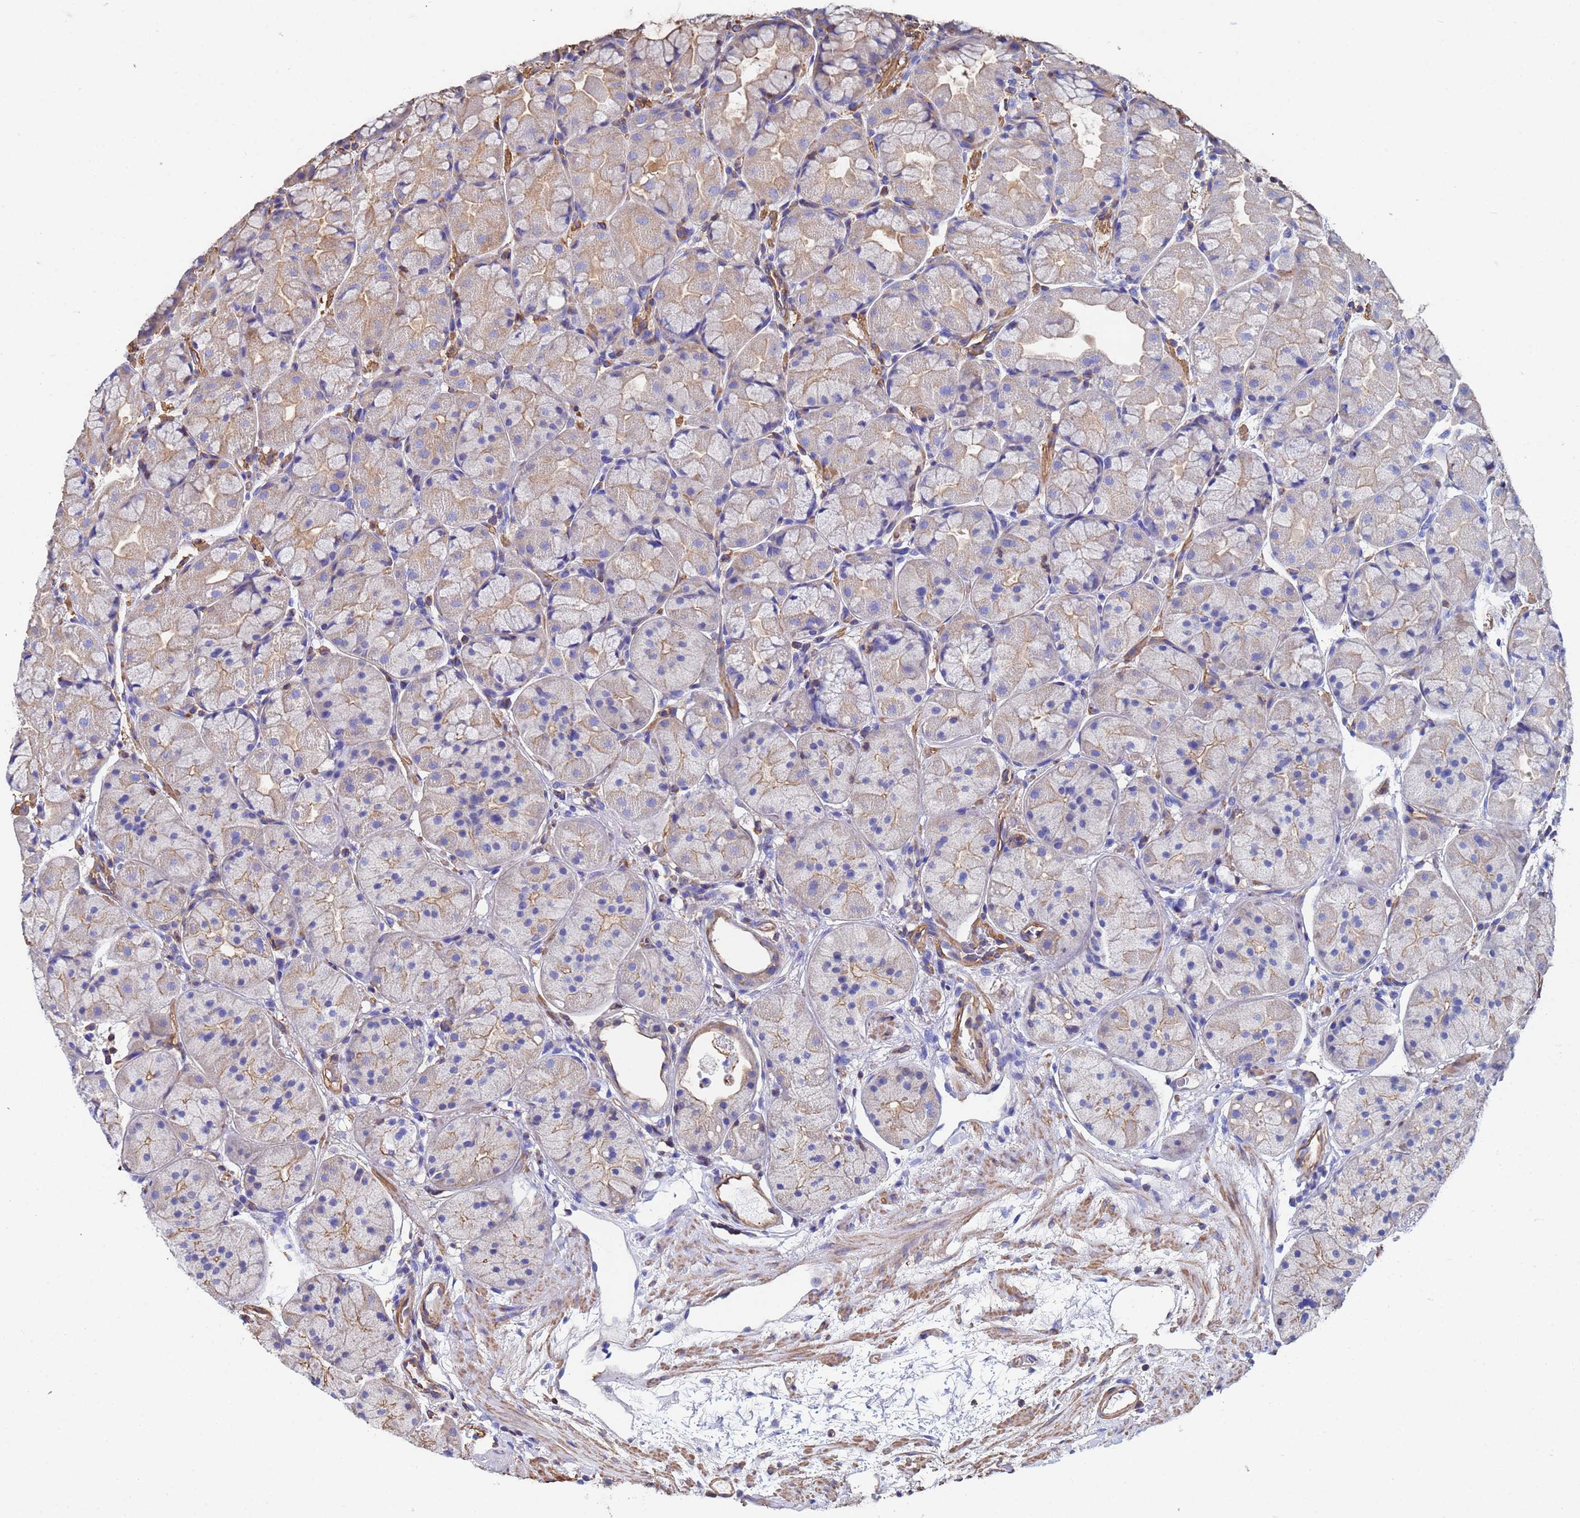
{"staining": {"intensity": "weak", "quantity": "25%-75%", "location": "cytoplasmic/membranous"}, "tissue": "stomach", "cell_type": "Glandular cells", "image_type": "normal", "snomed": [{"axis": "morphology", "description": "Normal tissue, NOS"}, {"axis": "topography", "description": "Stomach"}], "caption": "Protein analysis of benign stomach exhibits weak cytoplasmic/membranous expression in approximately 25%-75% of glandular cells.", "gene": "MYL12A", "patient": {"sex": "male", "age": 57}}